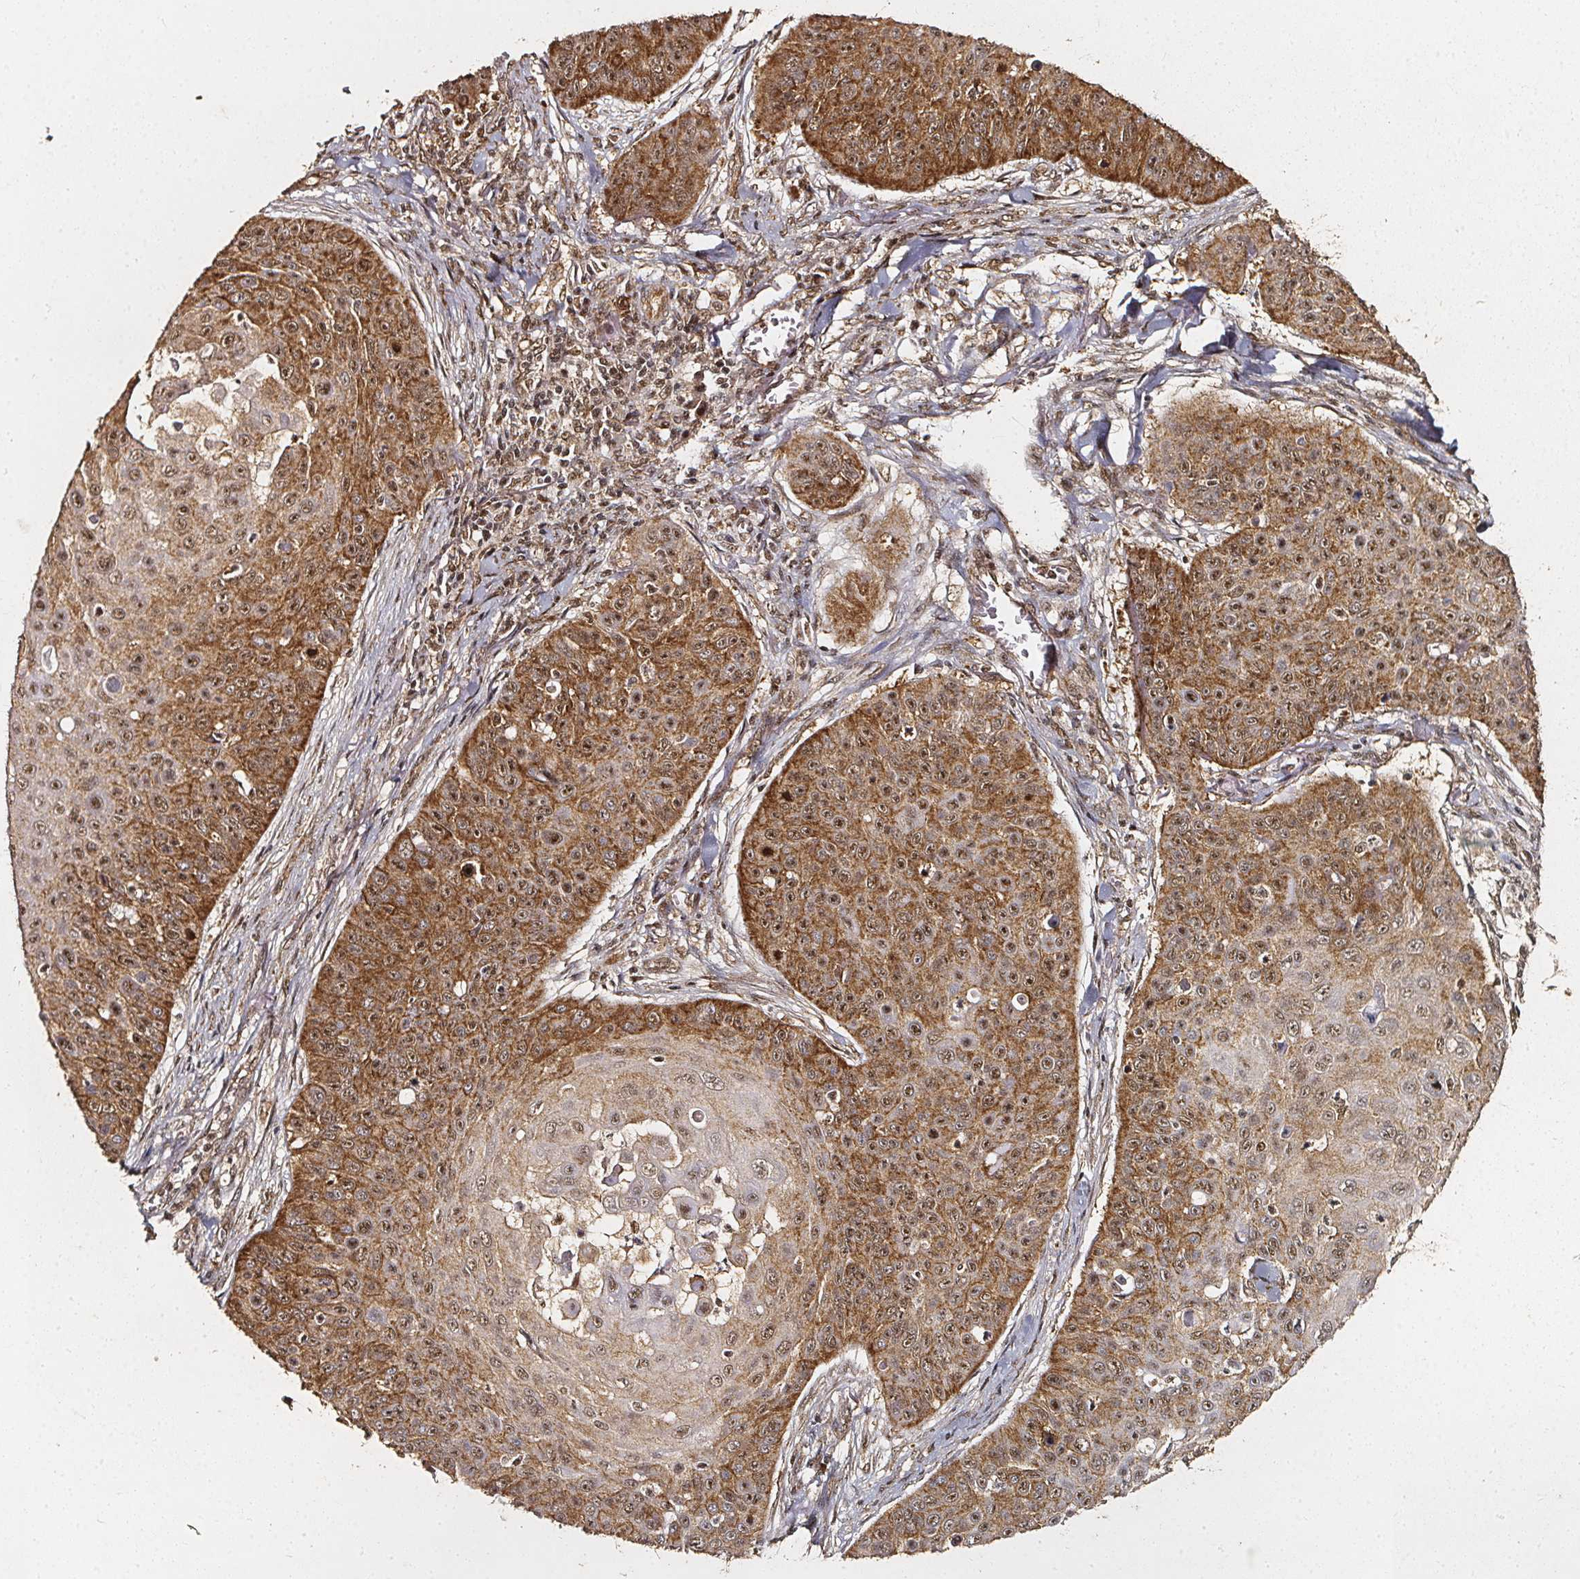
{"staining": {"intensity": "moderate", "quantity": ">75%", "location": "cytoplasmic/membranous,nuclear"}, "tissue": "skin cancer", "cell_type": "Tumor cells", "image_type": "cancer", "snomed": [{"axis": "morphology", "description": "Squamous cell carcinoma, NOS"}, {"axis": "topography", "description": "Skin"}], "caption": "Protein staining of skin squamous cell carcinoma tissue displays moderate cytoplasmic/membranous and nuclear positivity in about >75% of tumor cells.", "gene": "SMN1", "patient": {"sex": "male", "age": 82}}